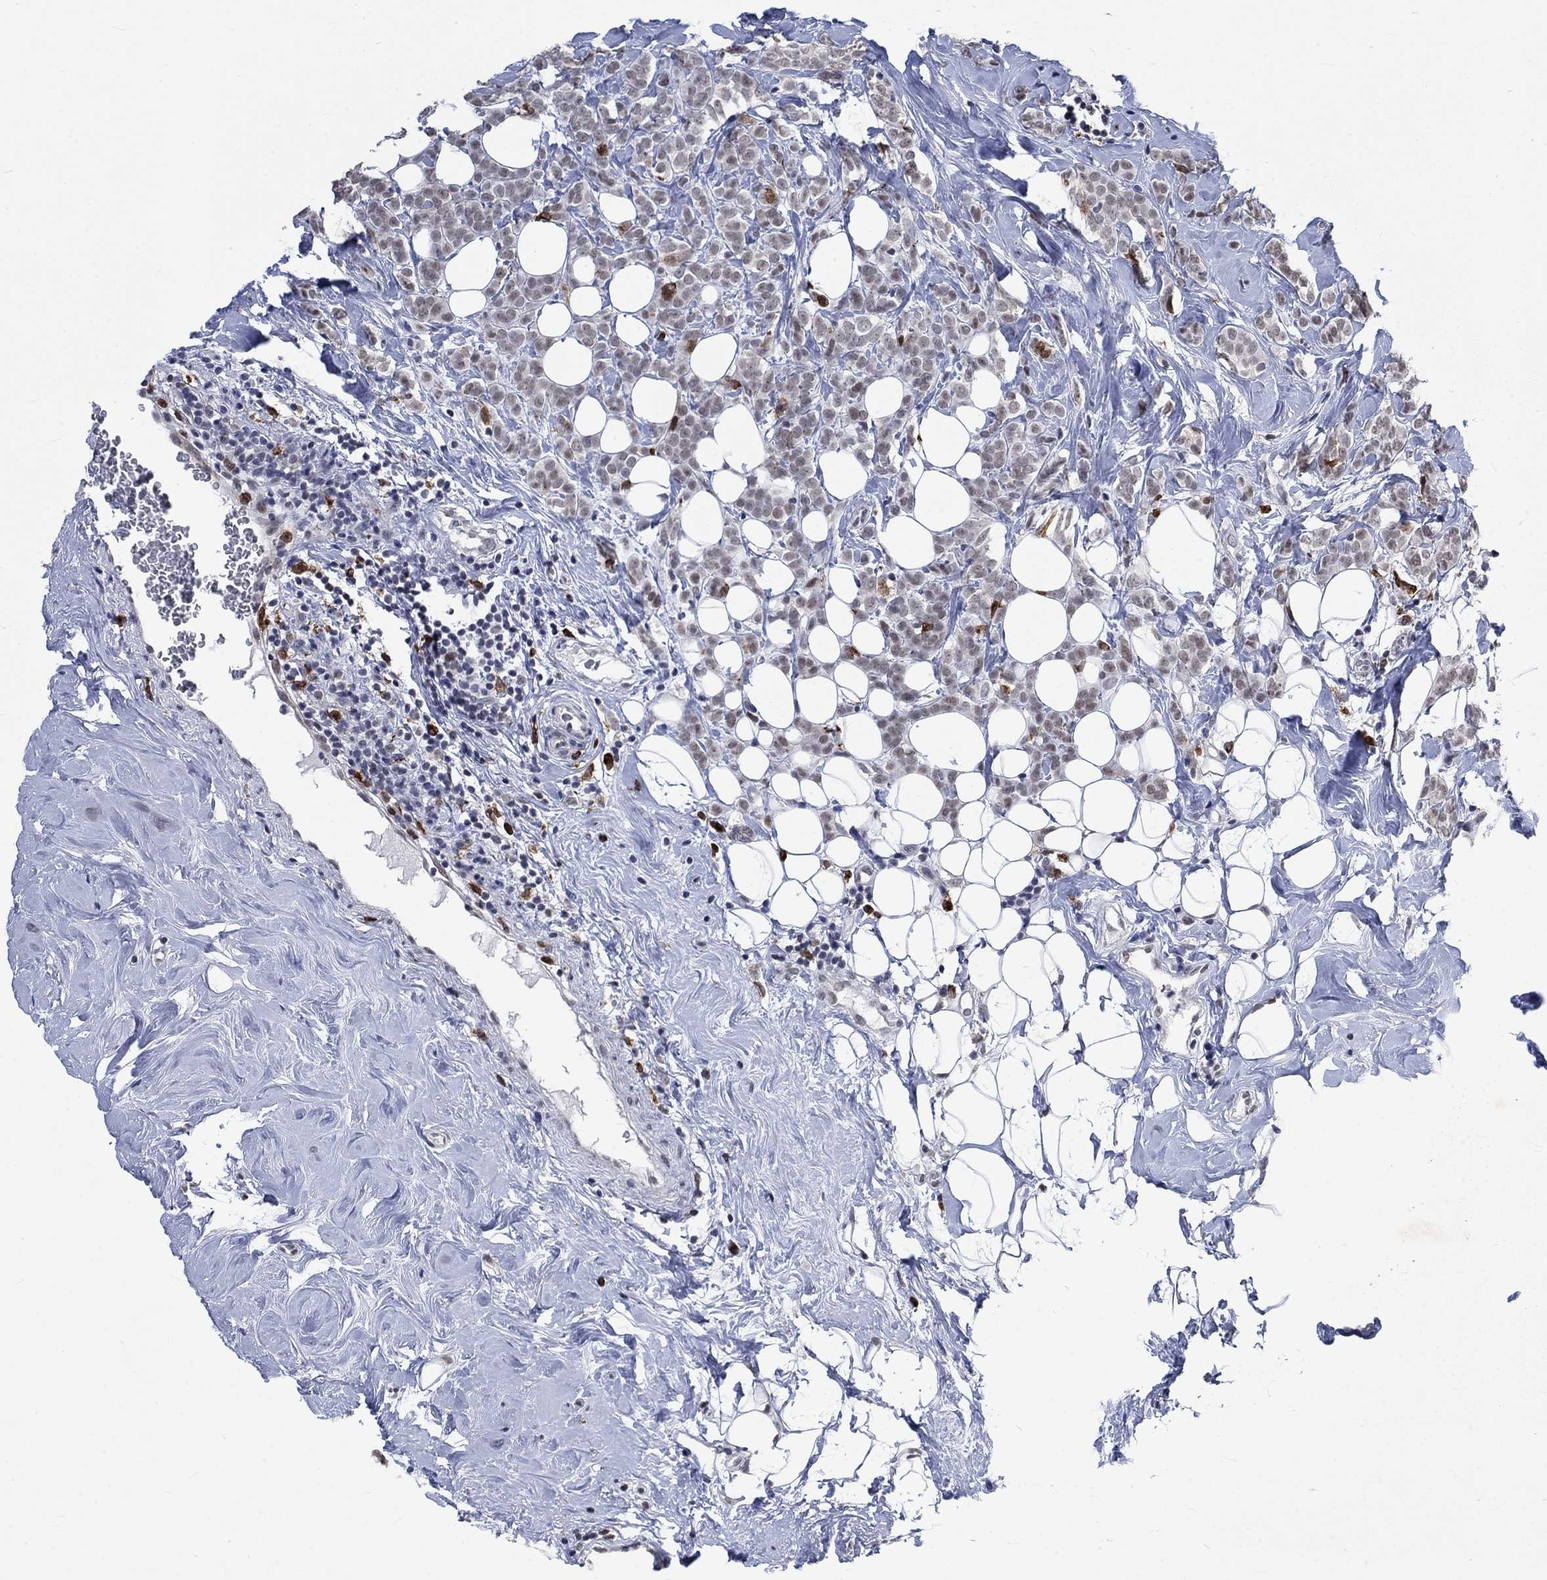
{"staining": {"intensity": "weak", "quantity": "25%-75%", "location": "nuclear"}, "tissue": "breast cancer", "cell_type": "Tumor cells", "image_type": "cancer", "snomed": [{"axis": "morphology", "description": "Lobular carcinoma"}, {"axis": "topography", "description": "Breast"}], "caption": "Protein positivity by immunohistochemistry demonstrates weak nuclear expression in about 25%-75% of tumor cells in lobular carcinoma (breast). The staining was performed using DAB to visualize the protein expression in brown, while the nuclei were stained in blue with hematoxylin (Magnification: 20x).", "gene": "HCFC1", "patient": {"sex": "female", "age": 49}}